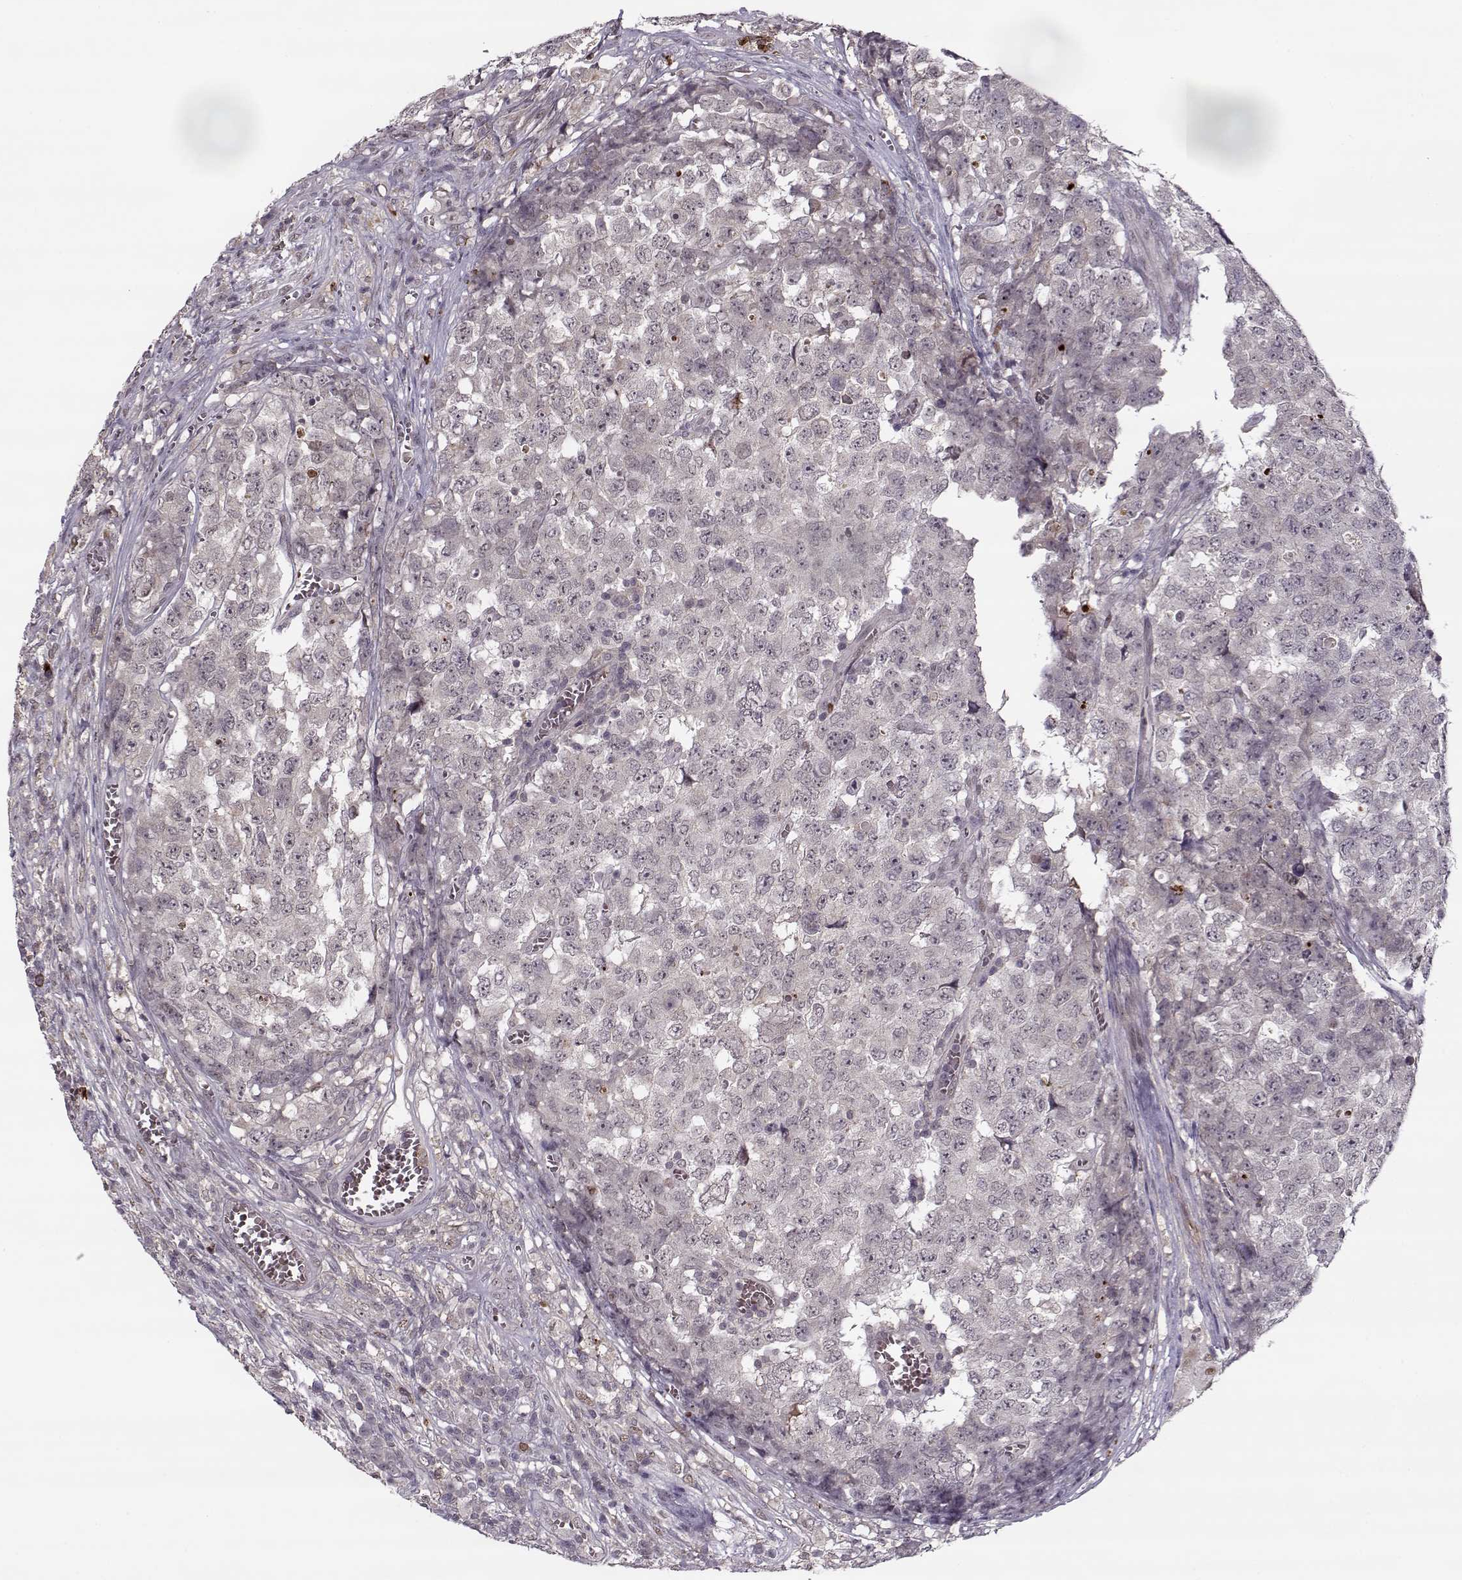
{"staining": {"intensity": "negative", "quantity": "none", "location": "none"}, "tissue": "testis cancer", "cell_type": "Tumor cells", "image_type": "cancer", "snomed": [{"axis": "morphology", "description": "Carcinoma, Embryonal, NOS"}, {"axis": "topography", "description": "Testis"}], "caption": "Immunohistochemical staining of human testis cancer (embryonal carcinoma) displays no significant staining in tumor cells.", "gene": "DENND4B", "patient": {"sex": "male", "age": 23}}